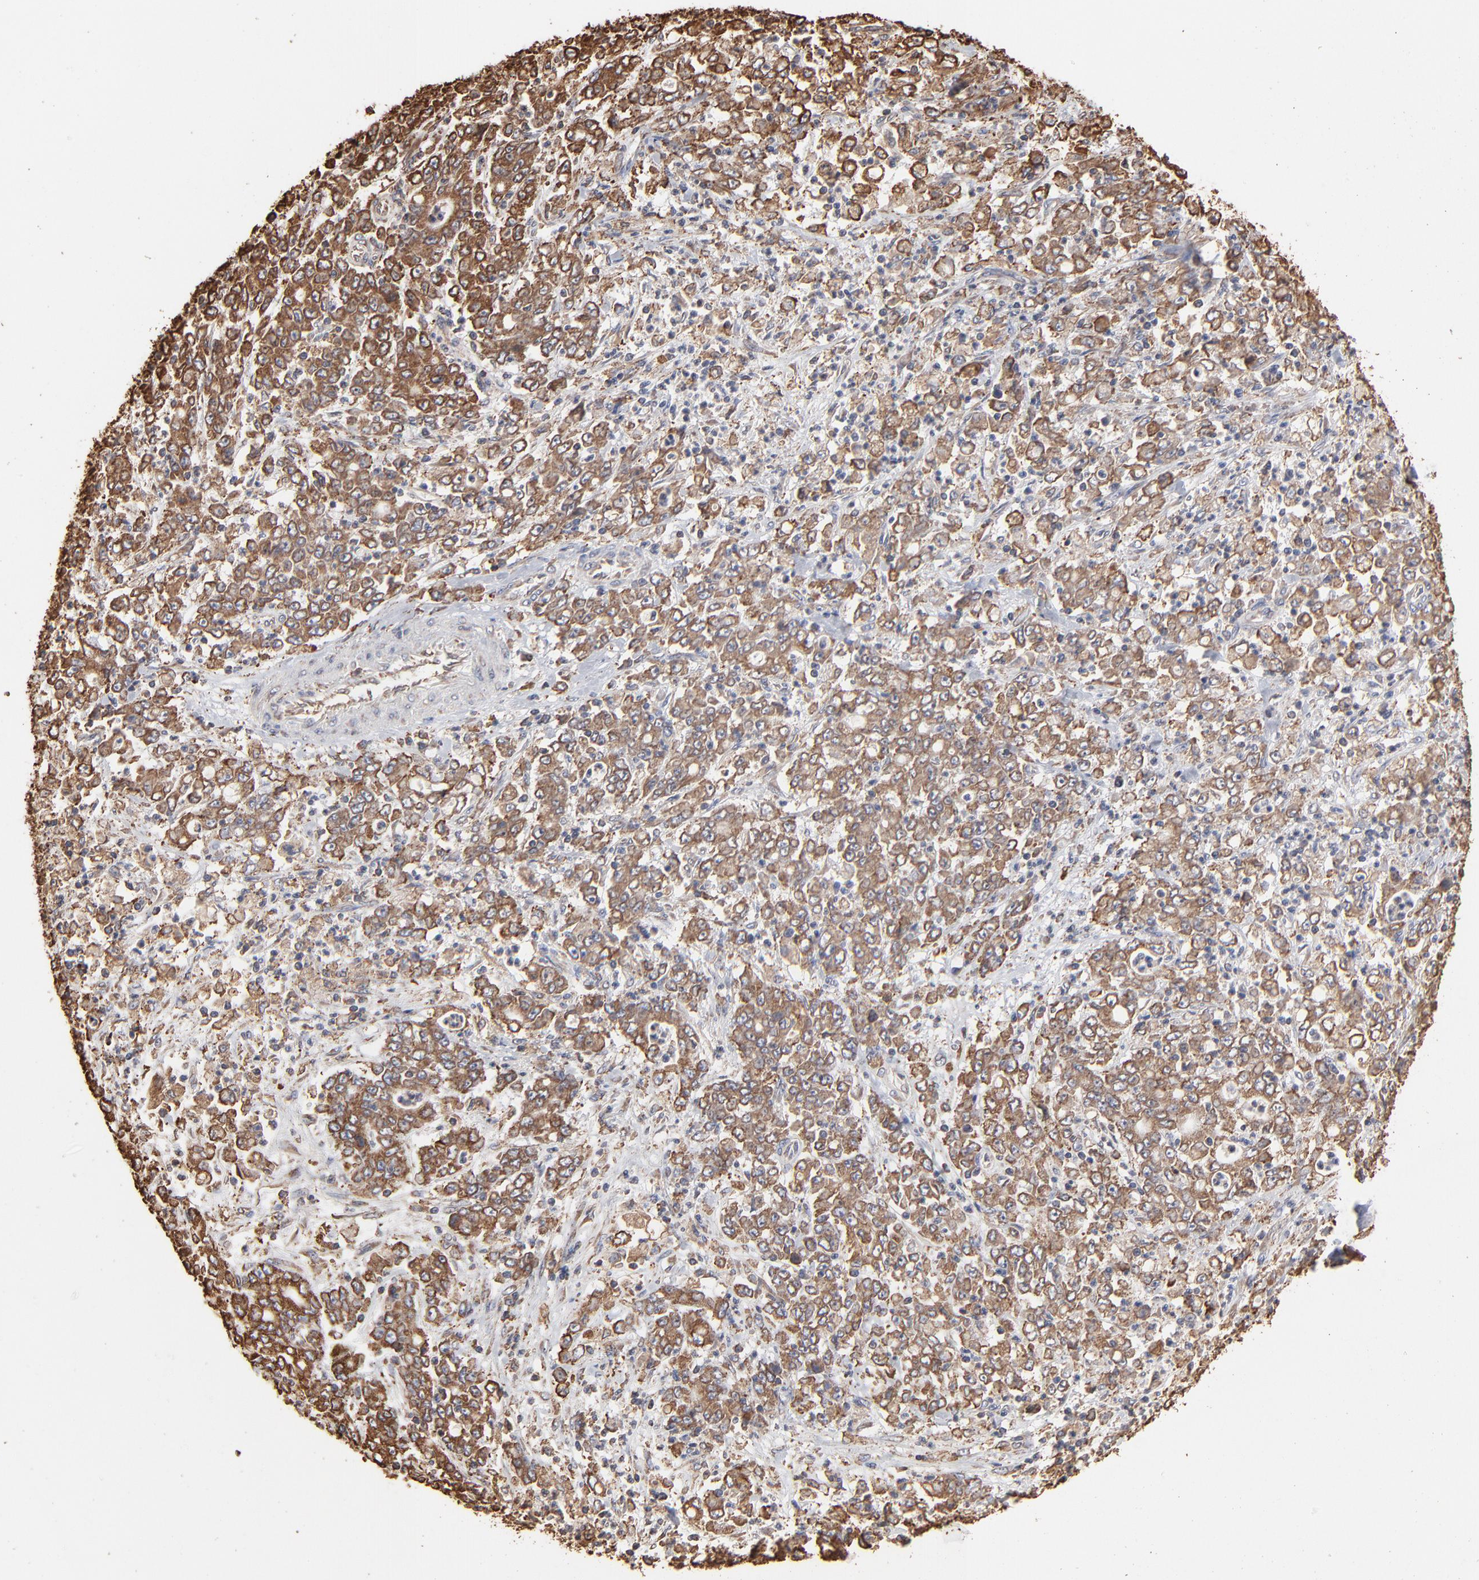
{"staining": {"intensity": "moderate", "quantity": ">75%", "location": "cytoplasmic/membranous"}, "tissue": "stomach cancer", "cell_type": "Tumor cells", "image_type": "cancer", "snomed": [{"axis": "morphology", "description": "Adenocarcinoma, NOS"}, {"axis": "topography", "description": "Stomach, lower"}], "caption": "Tumor cells show moderate cytoplasmic/membranous expression in approximately >75% of cells in adenocarcinoma (stomach).", "gene": "PDIA3", "patient": {"sex": "female", "age": 71}}